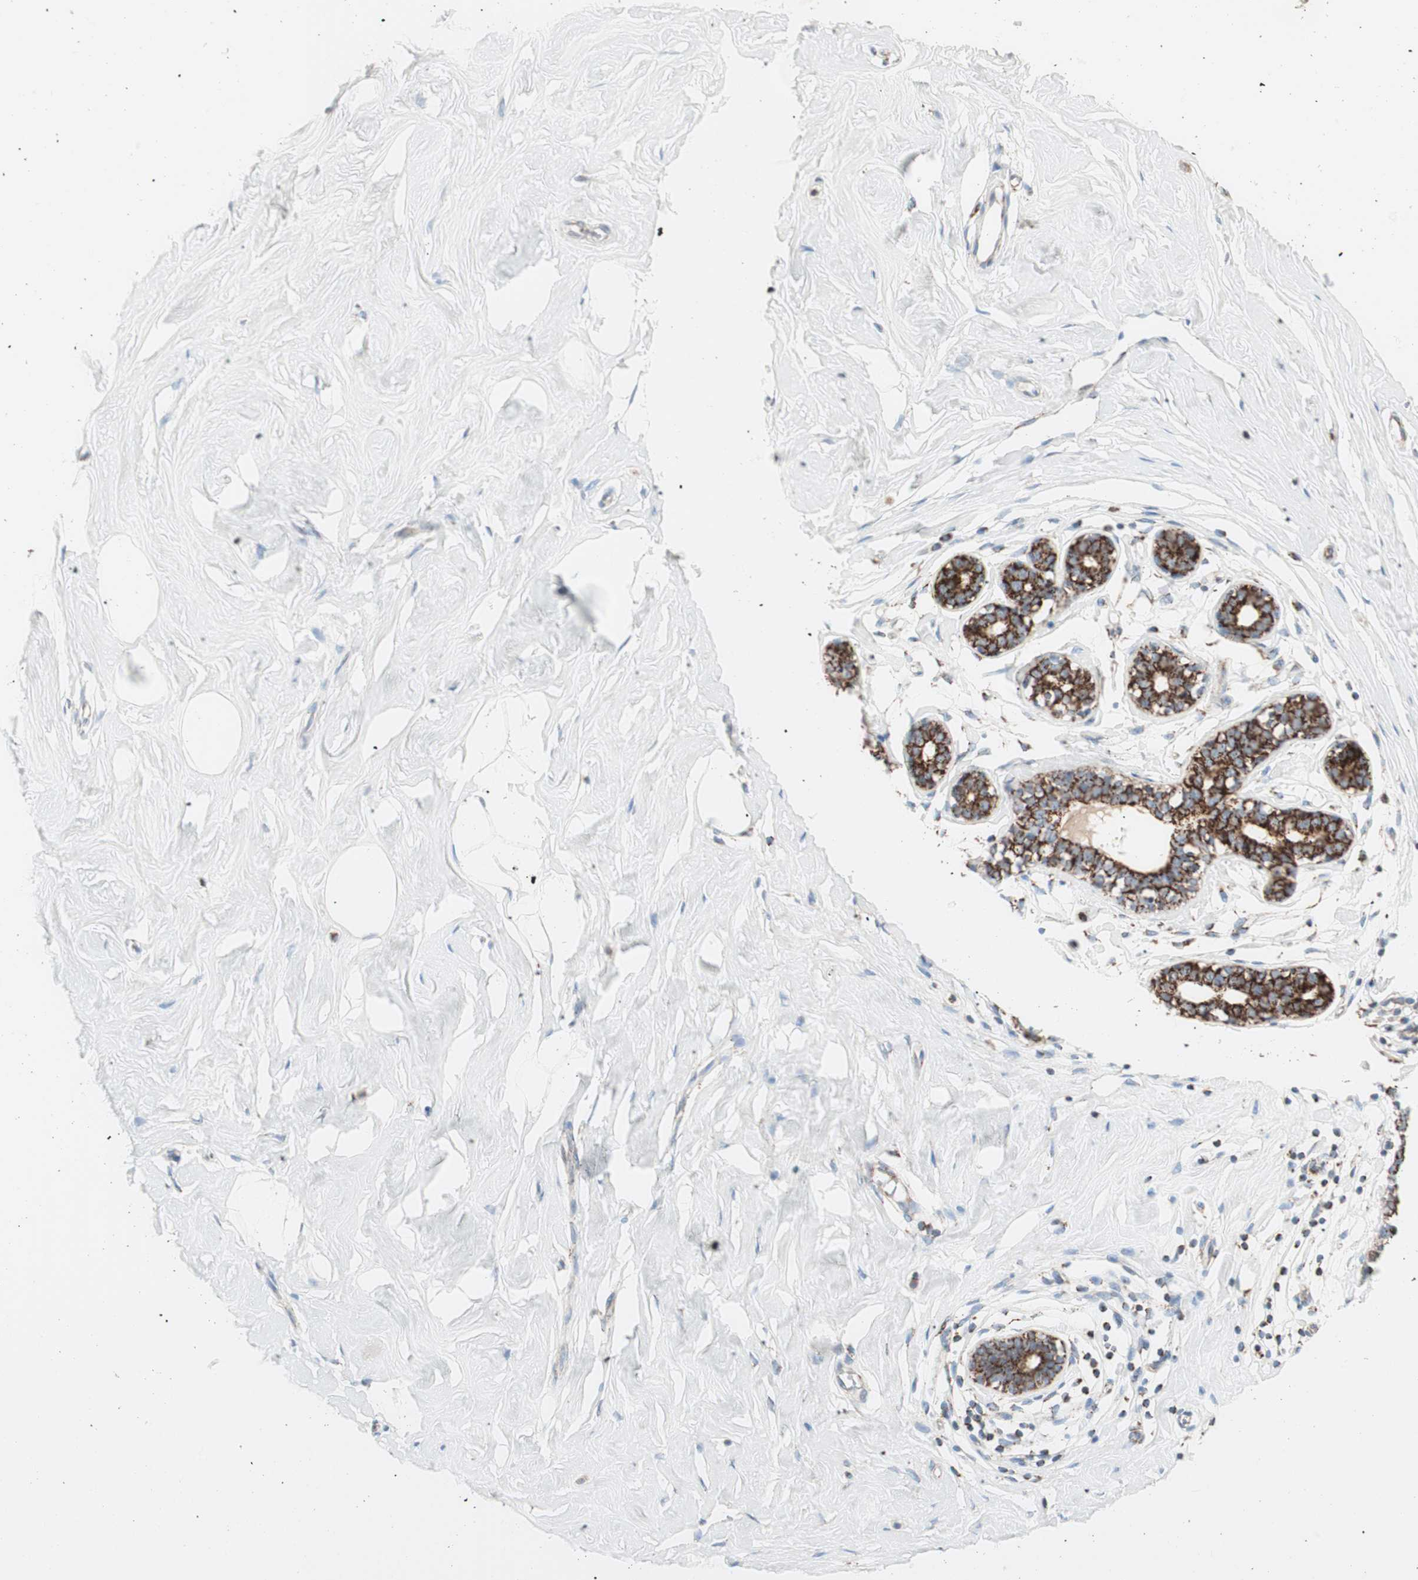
{"staining": {"intensity": "moderate", "quantity": ">75%", "location": "cytoplasmic/membranous"}, "tissue": "breast", "cell_type": "Adipocytes", "image_type": "normal", "snomed": [{"axis": "morphology", "description": "Normal tissue, NOS"}, {"axis": "topography", "description": "Breast"}], "caption": "A medium amount of moderate cytoplasmic/membranous expression is seen in approximately >75% of adipocytes in unremarkable breast. Nuclei are stained in blue.", "gene": "TOMM20", "patient": {"sex": "female", "age": 23}}